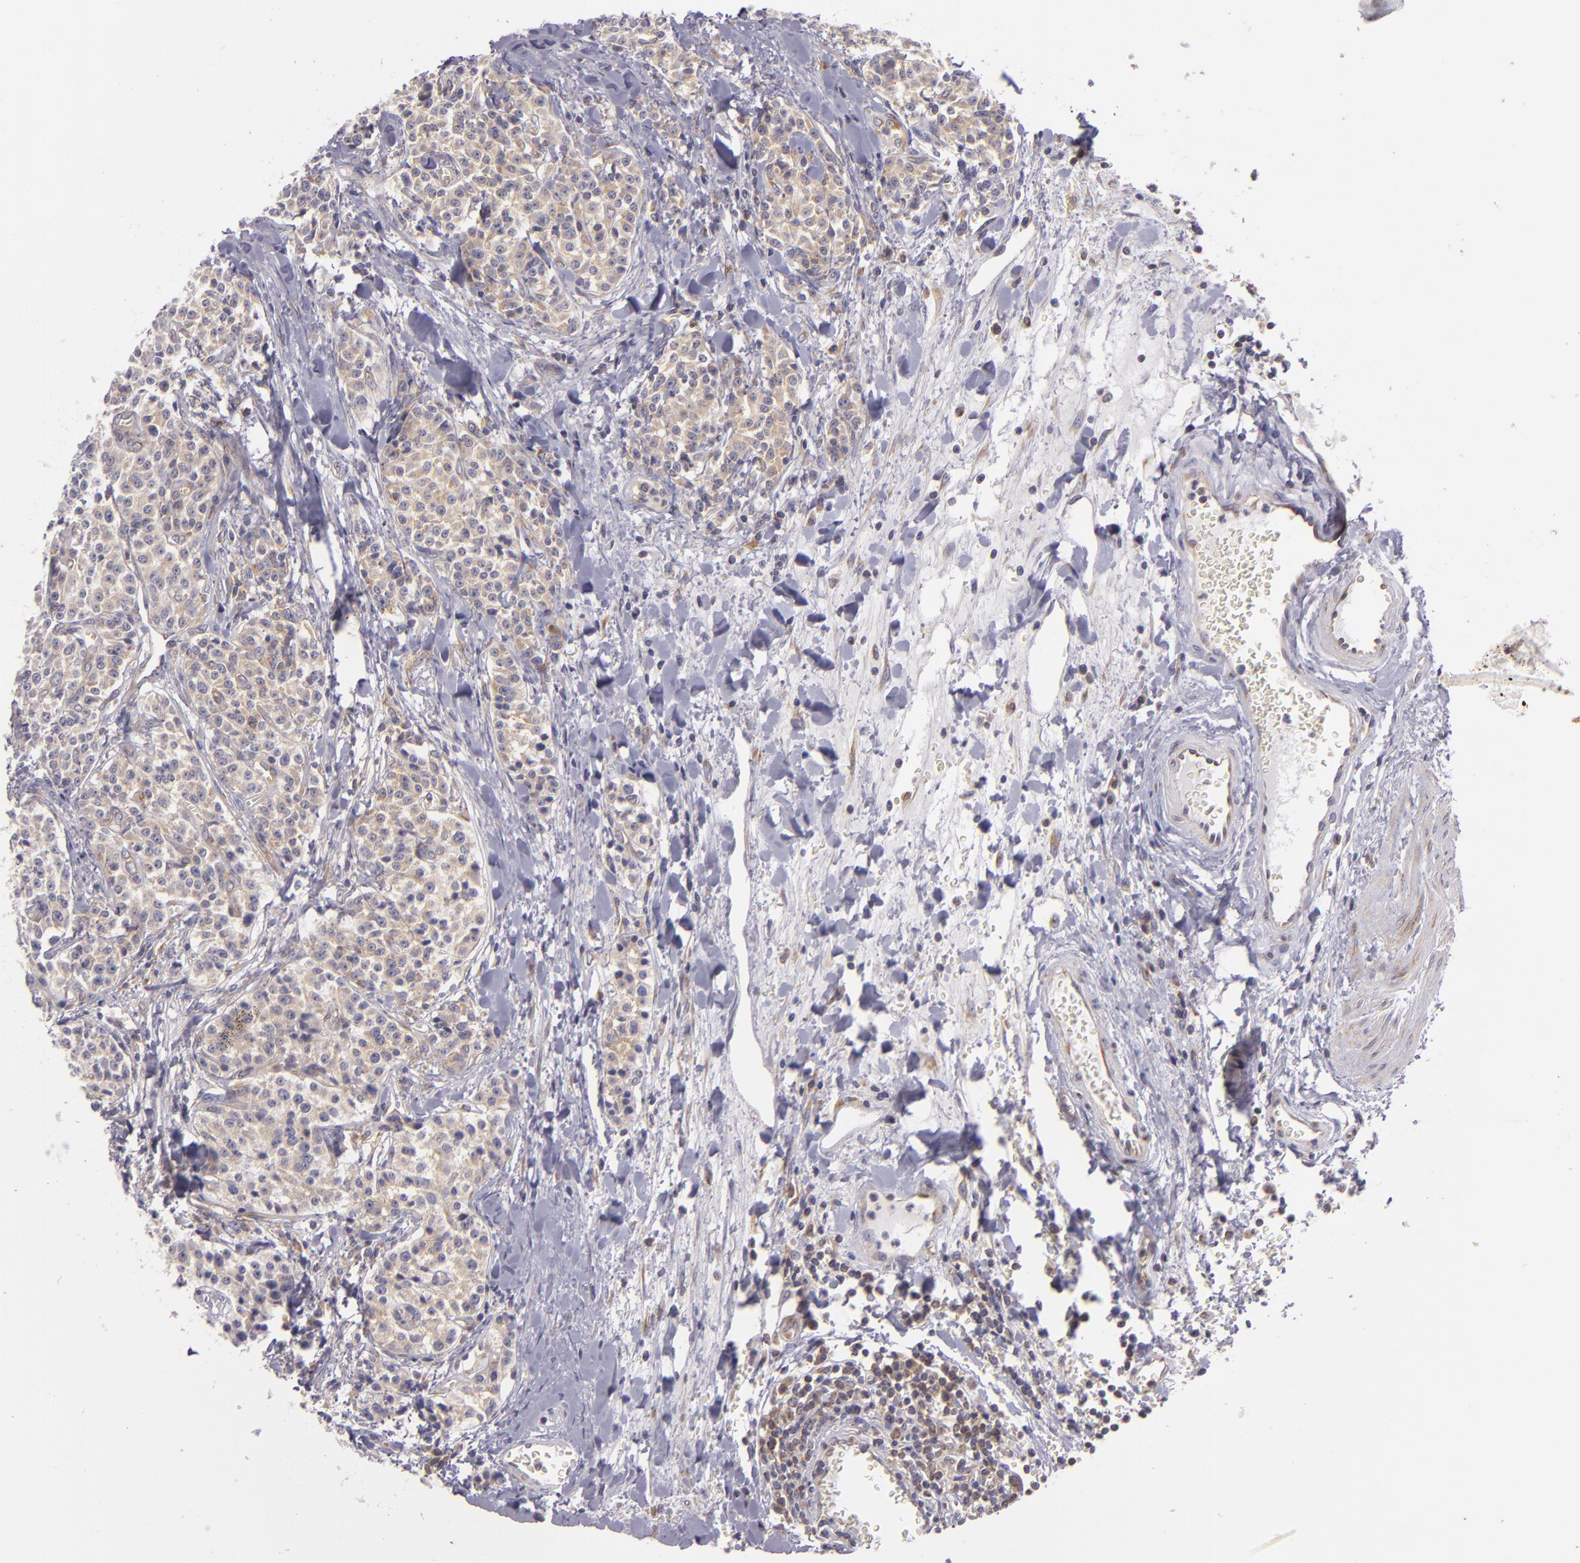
{"staining": {"intensity": "weak", "quantity": "25%-75%", "location": "cytoplasmic/membranous"}, "tissue": "carcinoid", "cell_type": "Tumor cells", "image_type": "cancer", "snomed": [{"axis": "morphology", "description": "Carcinoid, malignant, NOS"}, {"axis": "topography", "description": "Stomach"}], "caption": "Immunohistochemical staining of human carcinoid (malignant) shows weak cytoplasmic/membranous protein positivity in about 25%-75% of tumor cells.", "gene": "UPF3B", "patient": {"sex": "female", "age": 76}}